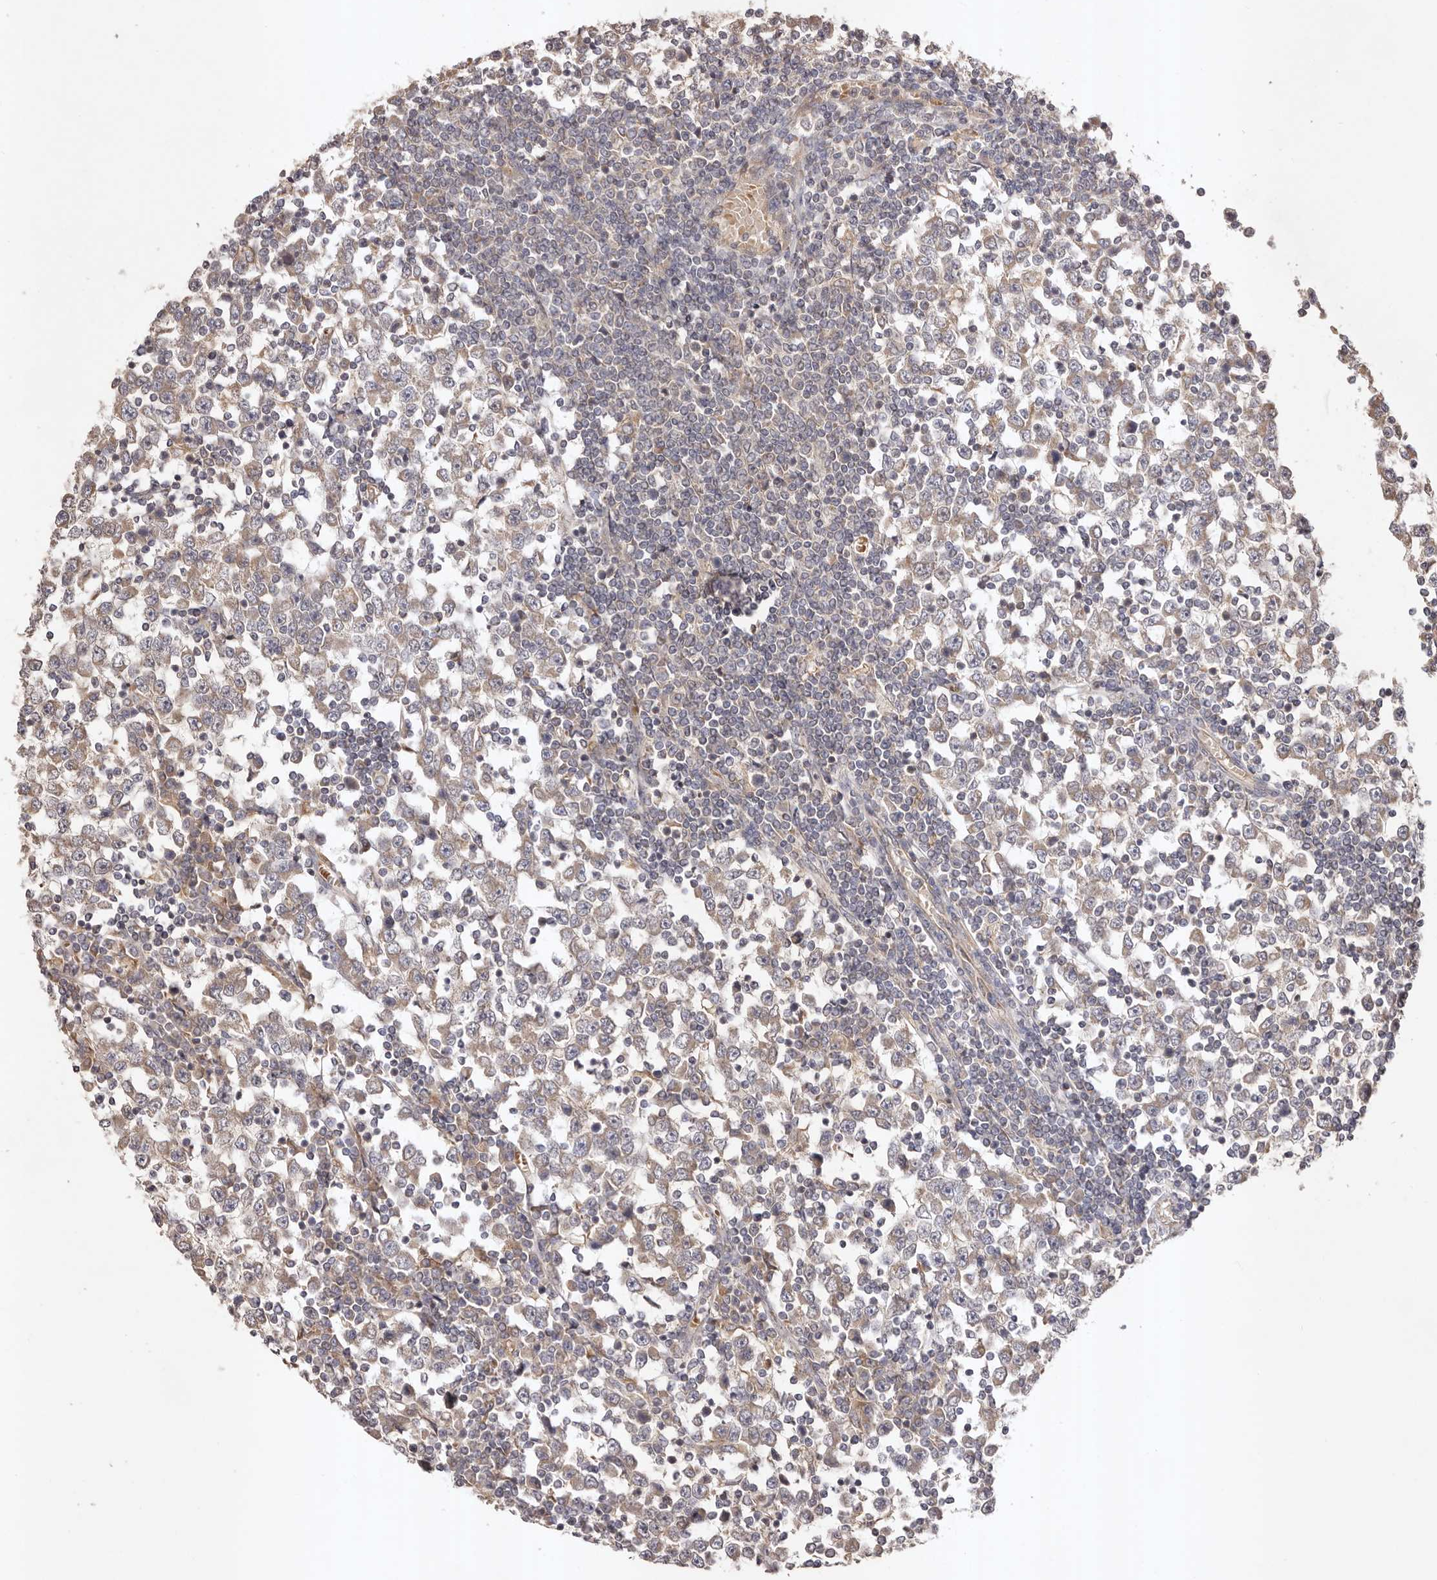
{"staining": {"intensity": "weak", "quantity": ">75%", "location": "cytoplasmic/membranous"}, "tissue": "testis cancer", "cell_type": "Tumor cells", "image_type": "cancer", "snomed": [{"axis": "morphology", "description": "Seminoma, NOS"}, {"axis": "topography", "description": "Testis"}], "caption": "Immunohistochemistry photomicrograph of neoplastic tissue: testis seminoma stained using immunohistochemistry (IHC) displays low levels of weak protein expression localized specifically in the cytoplasmic/membranous of tumor cells, appearing as a cytoplasmic/membranous brown color.", "gene": "UBR2", "patient": {"sex": "male", "age": 65}}